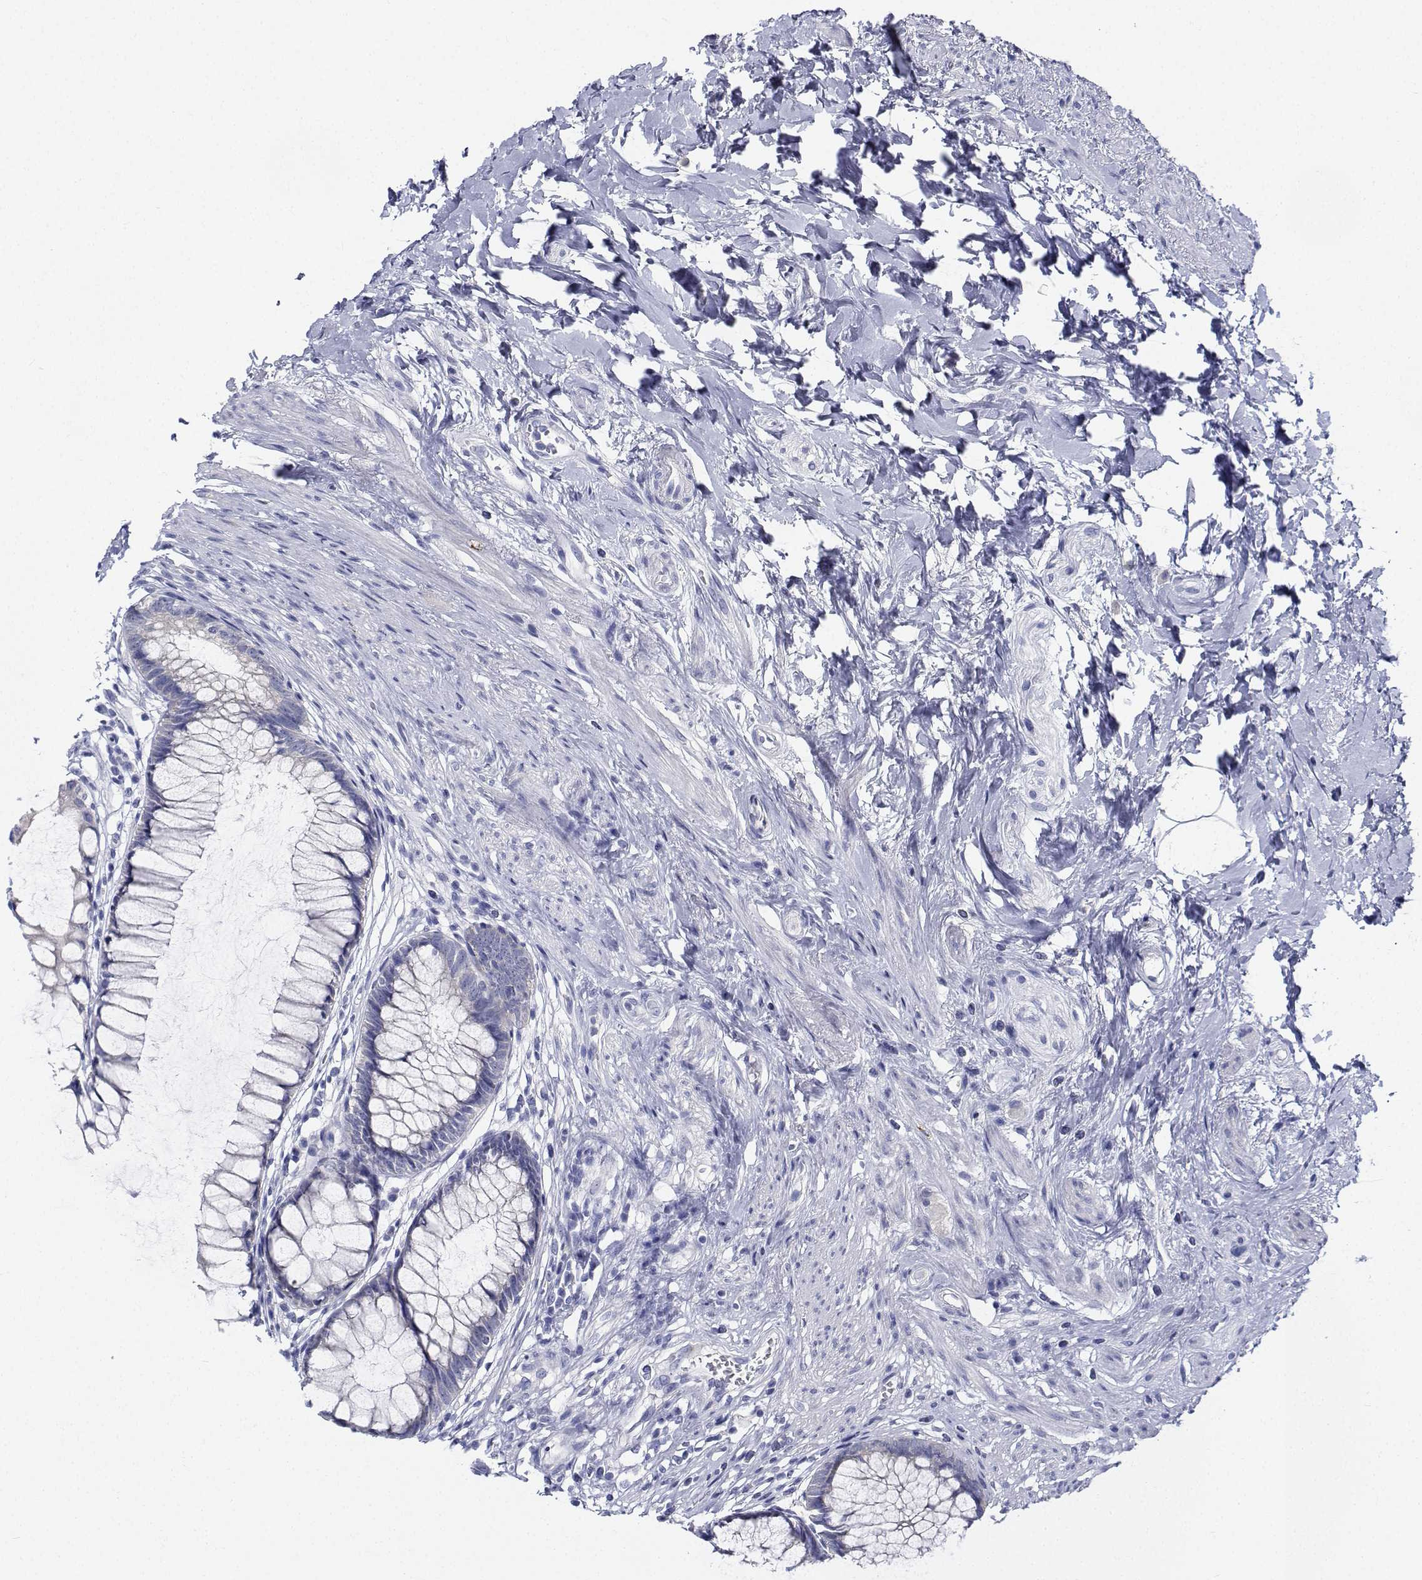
{"staining": {"intensity": "negative", "quantity": "none", "location": "none"}, "tissue": "rectum", "cell_type": "Glandular cells", "image_type": "normal", "snomed": [{"axis": "morphology", "description": "Normal tissue, NOS"}, {"axis": "topography", "description": "Smooth muscle"}, {"axis": "topography", "description": "Rectum"}], "caption": "This micrograph is of normal rectum stained with immunohistochemistry (IHC) to label a protein in brown with the nuclei are counter-stained blue. There is no staining in glandular cells.", "gene": "CDHR3", "patient": {"sex": "male", "age": 53}}